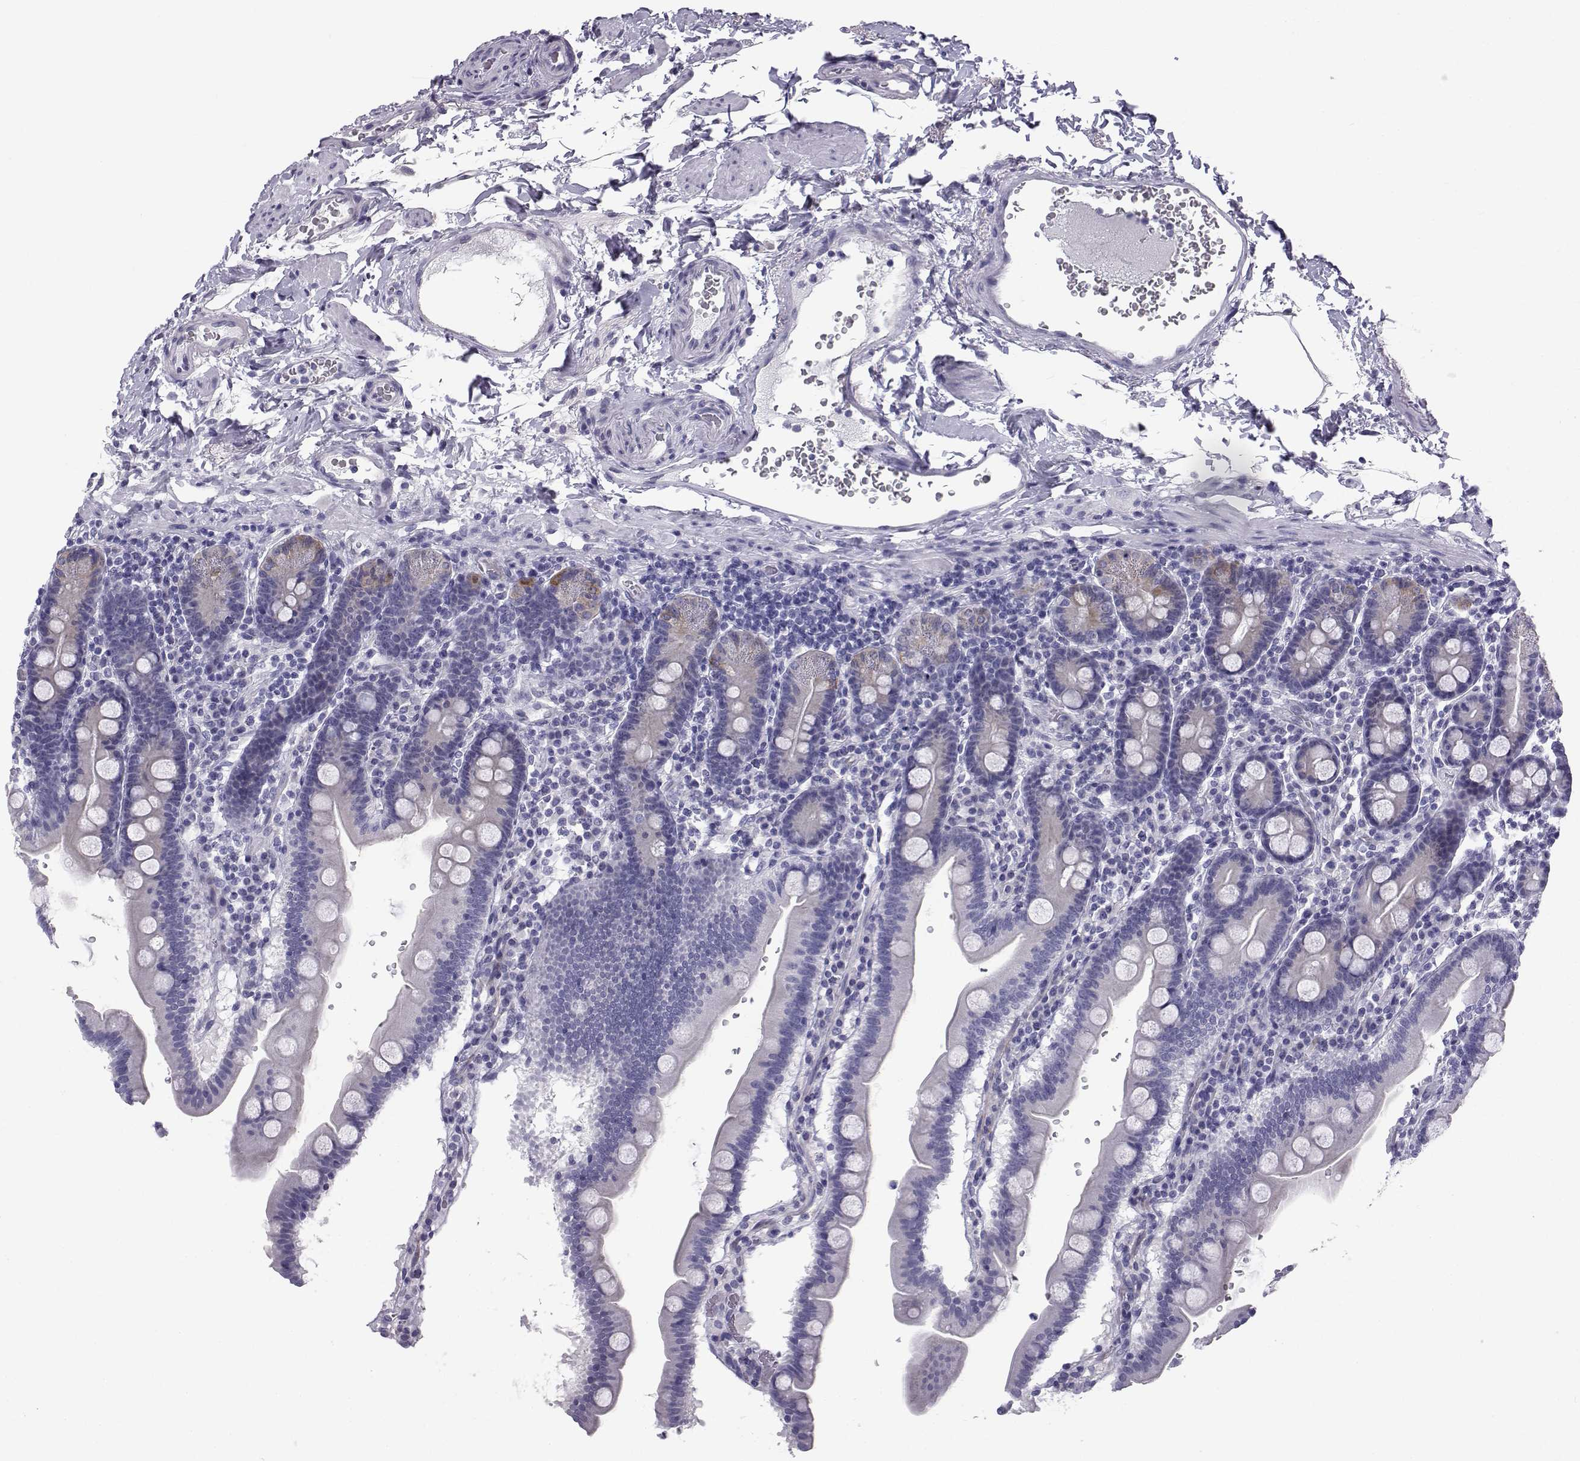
{"staining": {"intensity": "negative", "quantity": "none", "location": "none"}, "tissue": "duodenum", "cell_type": "Glandular cells", "image_type": "normal", "snomed": [{"axis": "morphology", "description": "Normal tissue, NOS"}, {"axis": "topography", "description": "Duodenum"}], "caption": "DAB (3,3'-diaminobenzidine) immunohistochemical staining of benign duodenum demonstrates no significant positivity in glandular cells.", "gene": "RNASE12", "patient": {"sex": "male", "age": 59}}